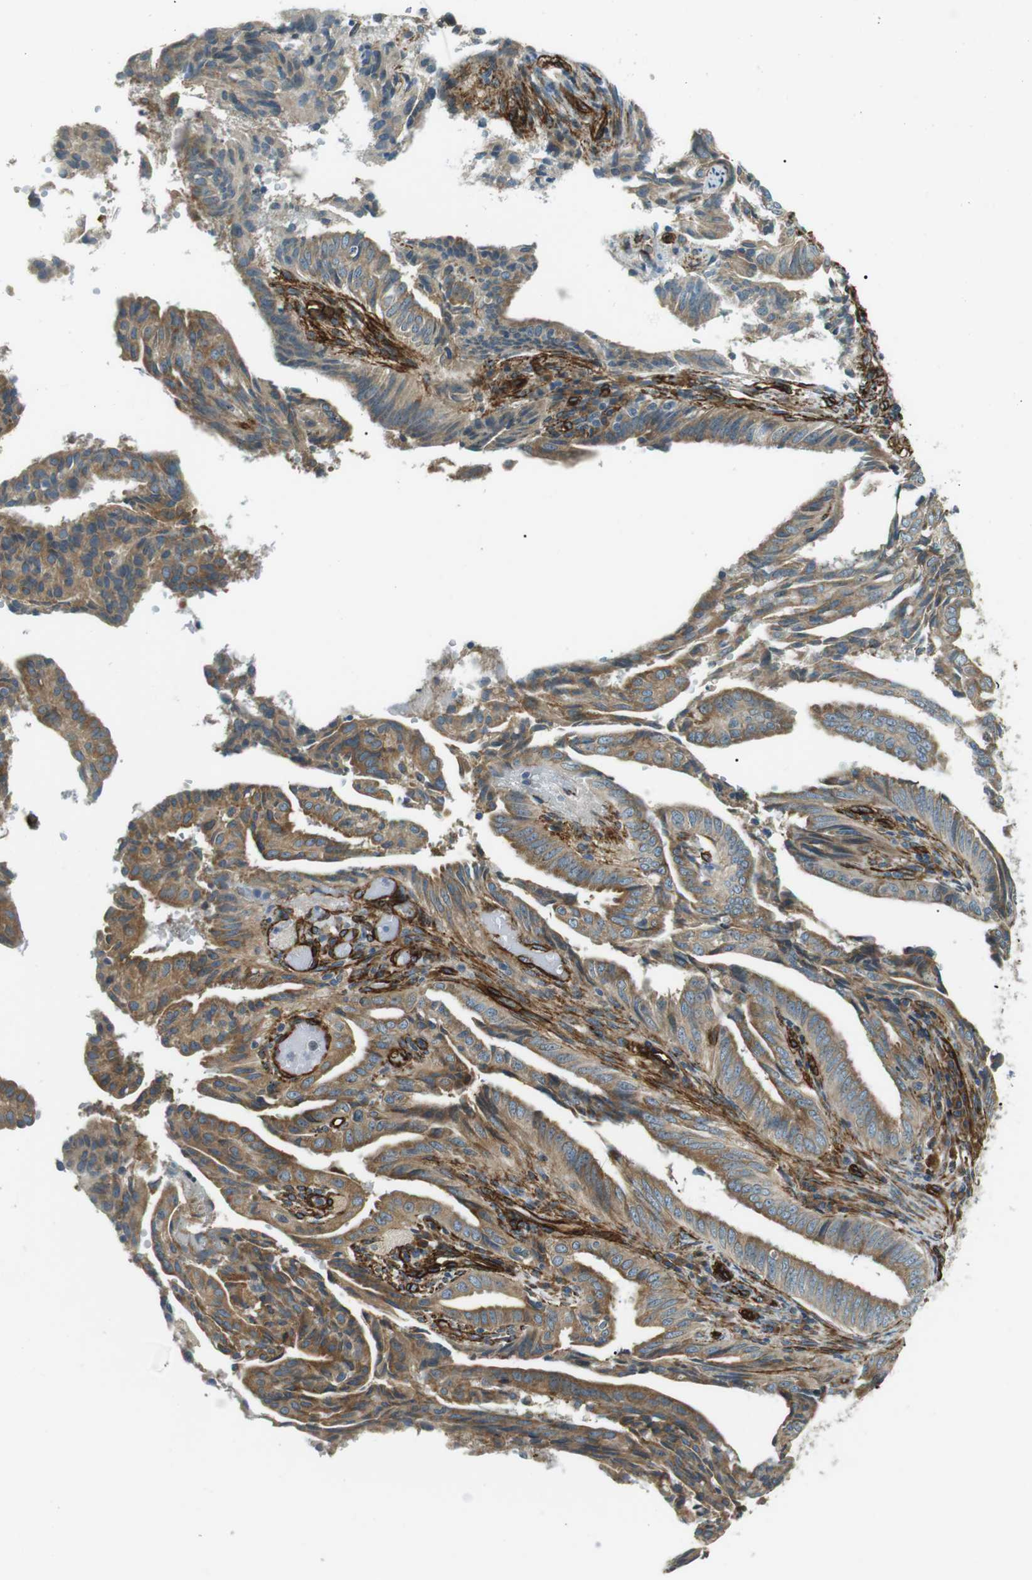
{"staining": {"intensity": "moderate", "quantity": ">75%", "location": "cytoplasmic/membranous"}, "tissue": "endometrial cancer", "cell_type": "Tumor cells", "image_type": "cancer", "snomed": [{"axis": "morphology", "description": "Adenocarcinoma, NOS"}, {"axis": "topography", "description": "Endometrium"}], "caption": "Human endometrial cancer (adenocarcinoma) stained with a protein marker demonstrates moderate staining in tumor cells.", "gene": "ODR4", "patient": {"sex": "female", "age": 58}}